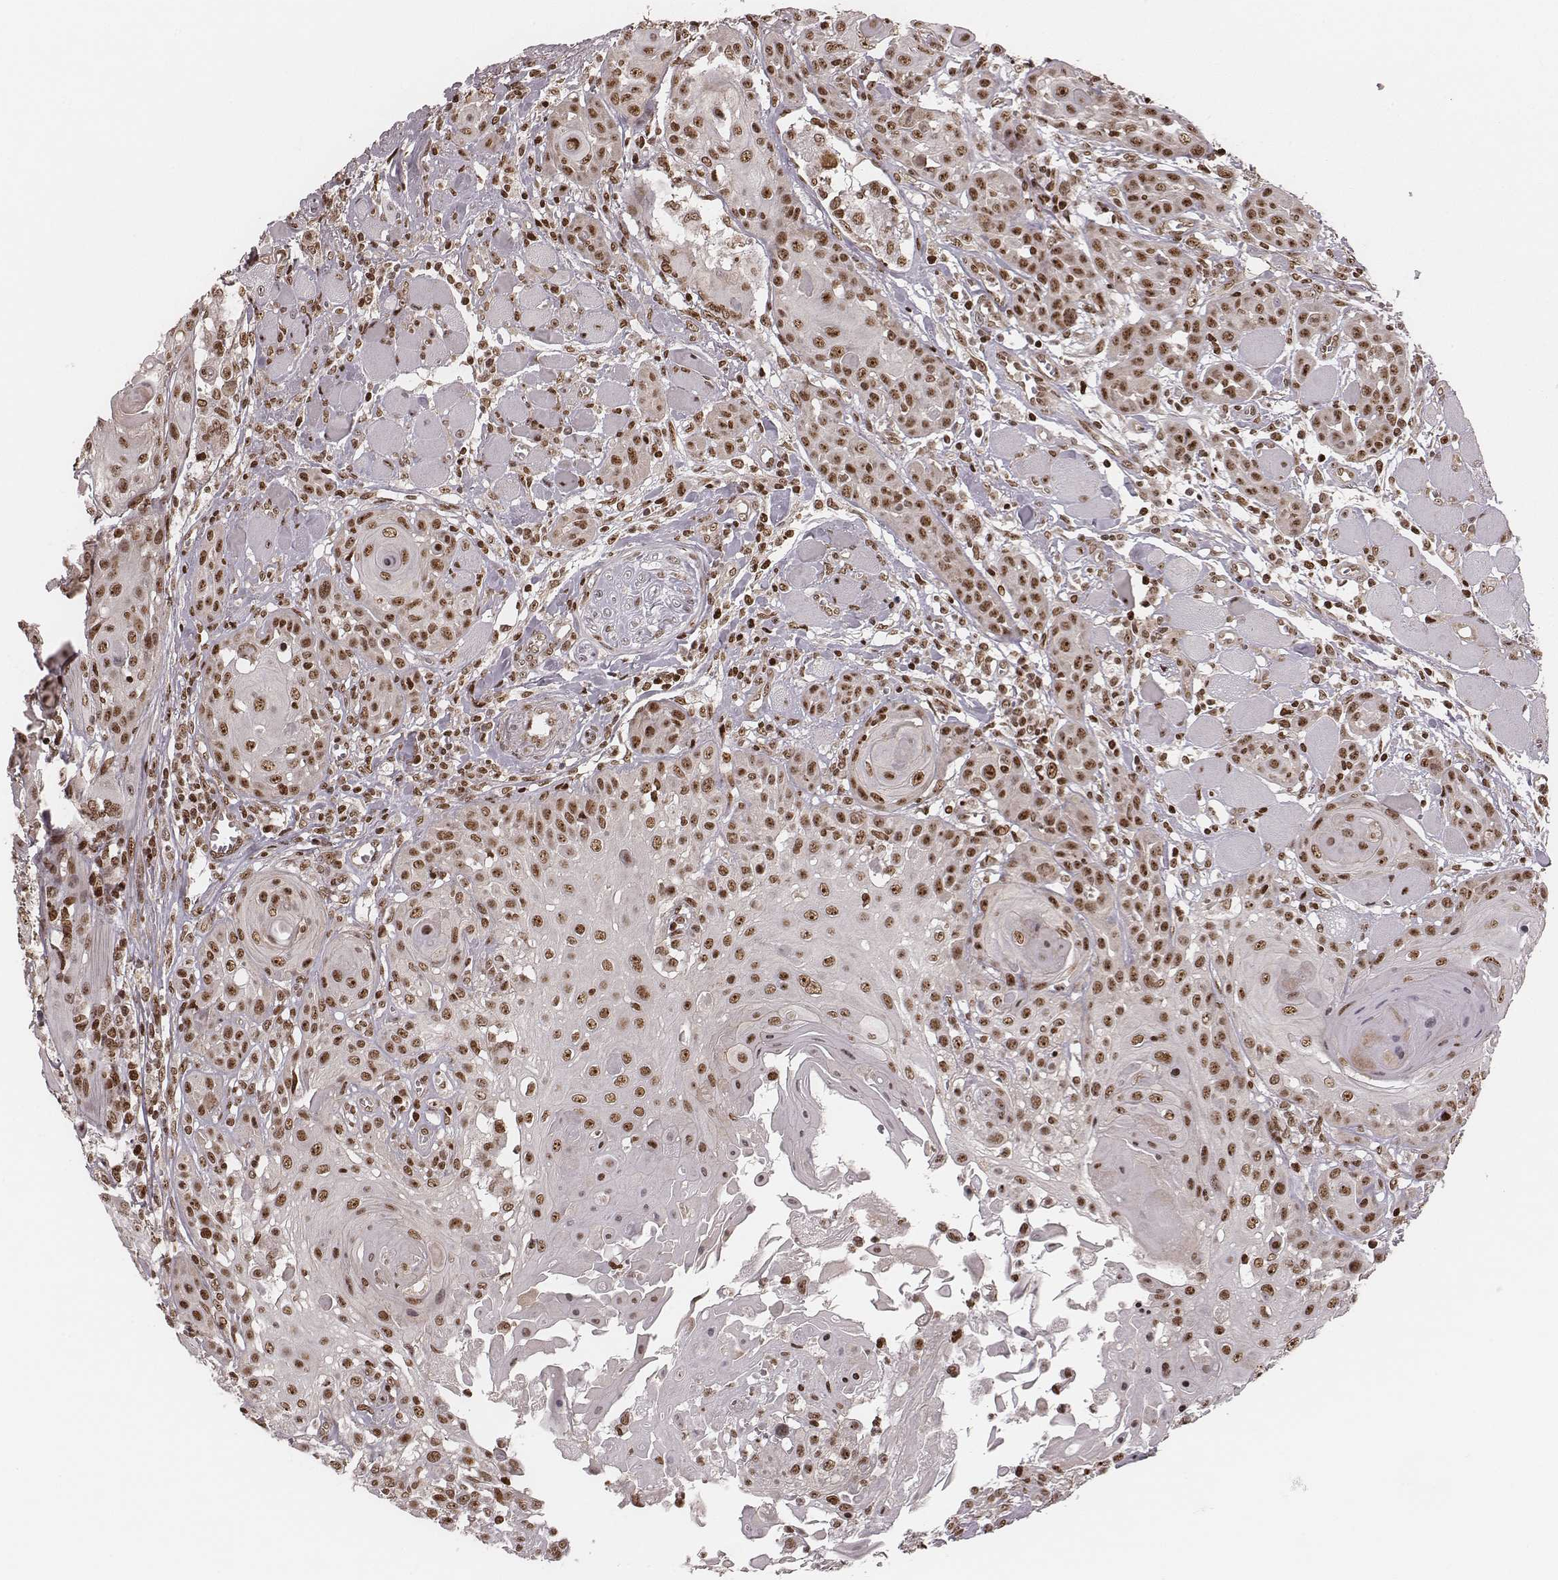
{"staining": {"intensity": "moderate", "quantity": ">75%", "location": "nuclear"}, "tissue": "head and neck cancer", "cell_type": "Tumor cells", "image_type": "cancer", "snomed": [{"axis": "morphology", "description": "Squamous cell carcinoma, NOS"}, {"axis": "topography", "description": "Head-Neck"}], "caption": "Head and neck squamous cell carcinoma stained with a protein marker reveals moderate staining in tumor cells.", "gene": "VRK3", "patient": {"sex": "female", "age": 80}}